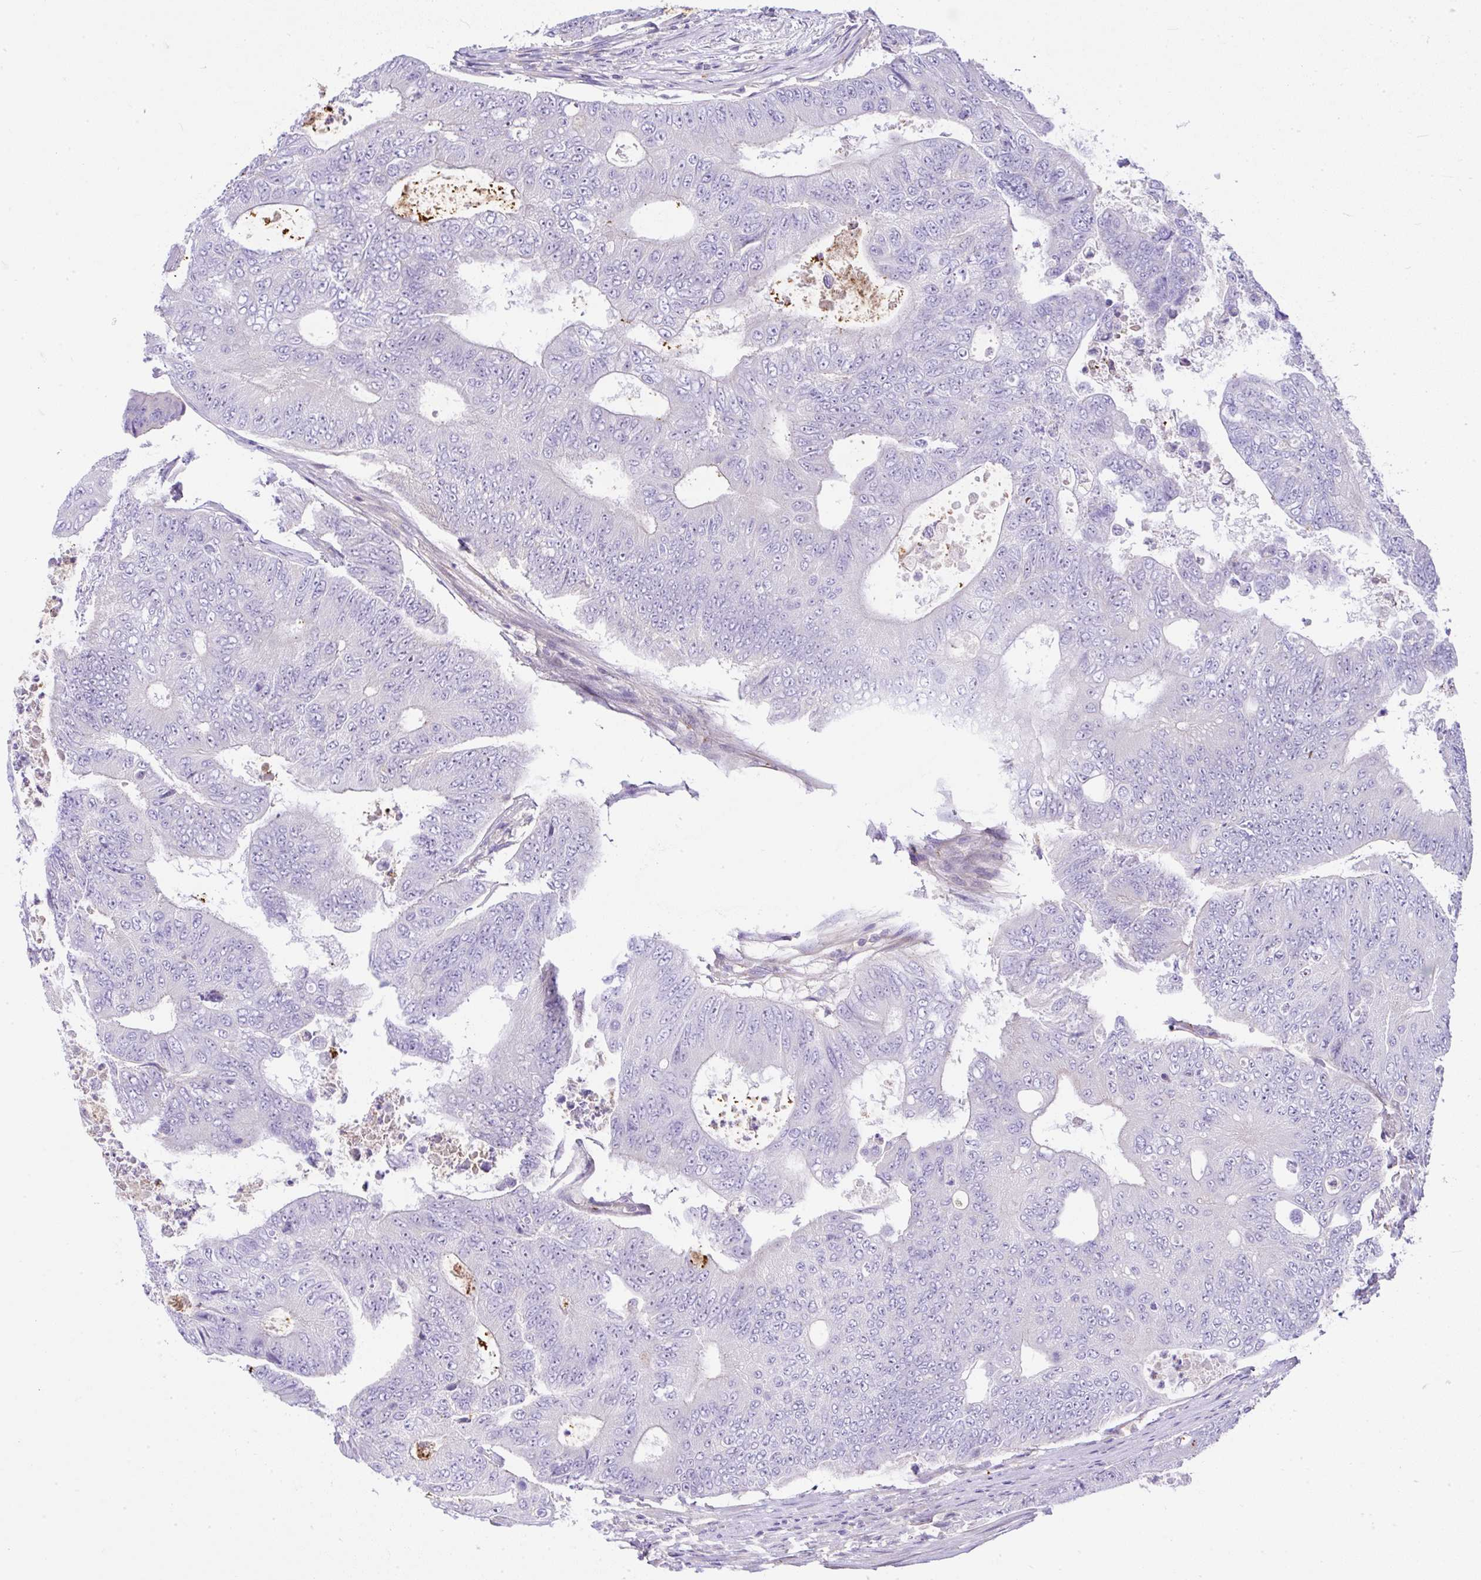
{"staining": {"intensity": "negative", "quantity": "none", "location": "none"}, "tissue": "colorectal cancer", "cell_type": "Tumor cells", "image_type": "cancer", "snomed": [{"axis": "morphology", "description": "Adenocarcinoma, NOS"}, {"axis": "topography", "description": "Colon"}], "caption": "Histopathology image shows no significant protein staining in tumor cells of adenocarcinoma (colorectal). (DAB immunohistochemistry (IHC), high magnification).", "gene": "CCDC142", "patient": {"sex": "female", "age": 48}}